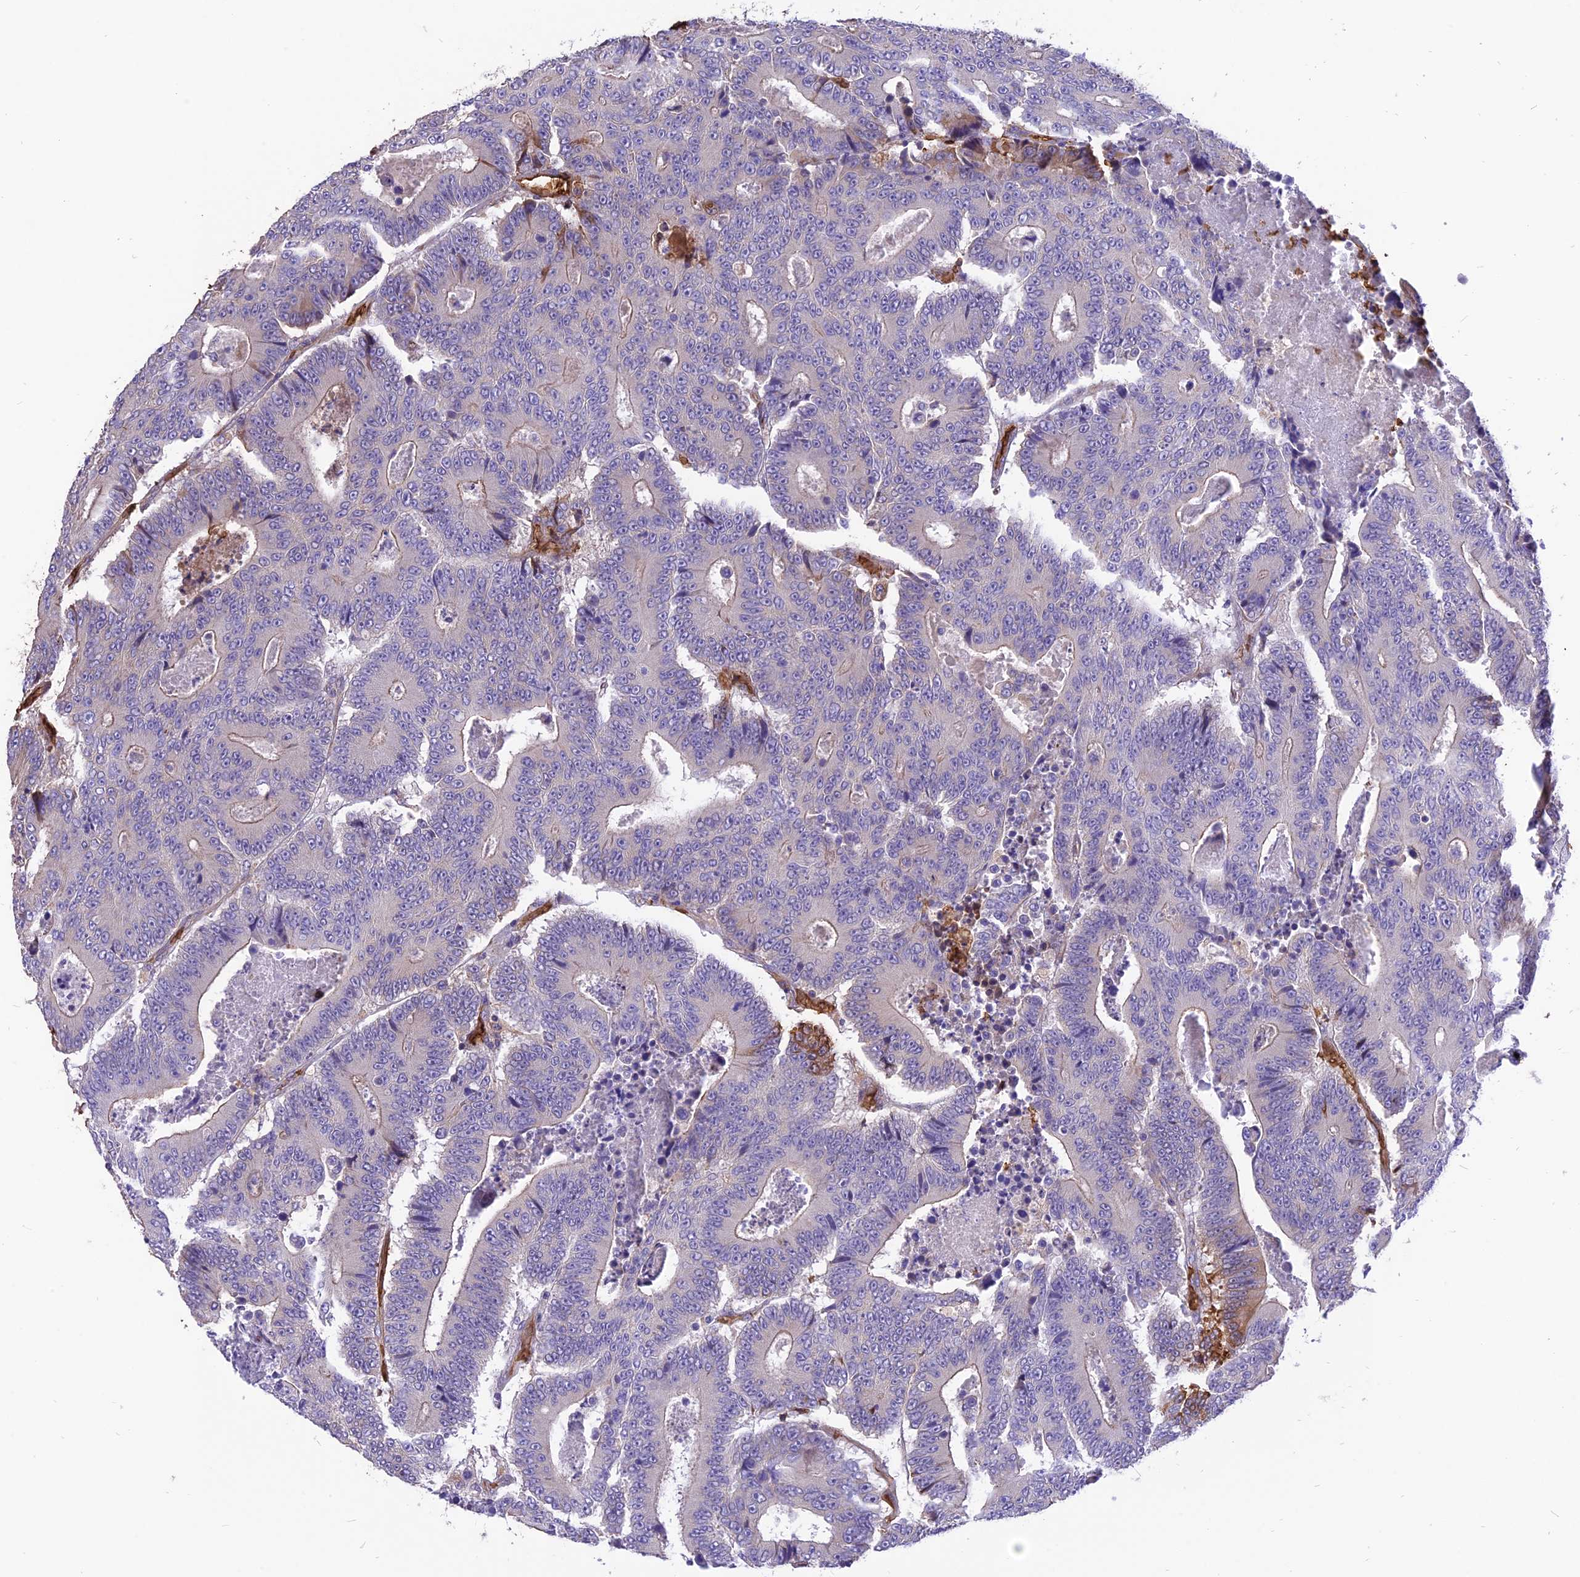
{"staining": {"intensity": "negative", "quantity": "none", "location": "none"}, "tissue": "colorectal cancer", "cell_type": "Tumor cells", "image_type": "cancer", "snomed": [{"axis": "morphology", "description": "Adenocarcinoma, NOS"}, {"axis": "topography", "description": "Colon"}], "caption": "Tumor cells are negative for brown protein staining in adenocarcinoma (colorectal). The staining was performed using DAB (3,3'-diaminobenzidine) to visualize the protein expression in brown, while the nuclei were stained in blue with hematoxylin (Magnification: 20x).", "gene": "TTC4", "patient": {"sex": "male", "age": 83}}